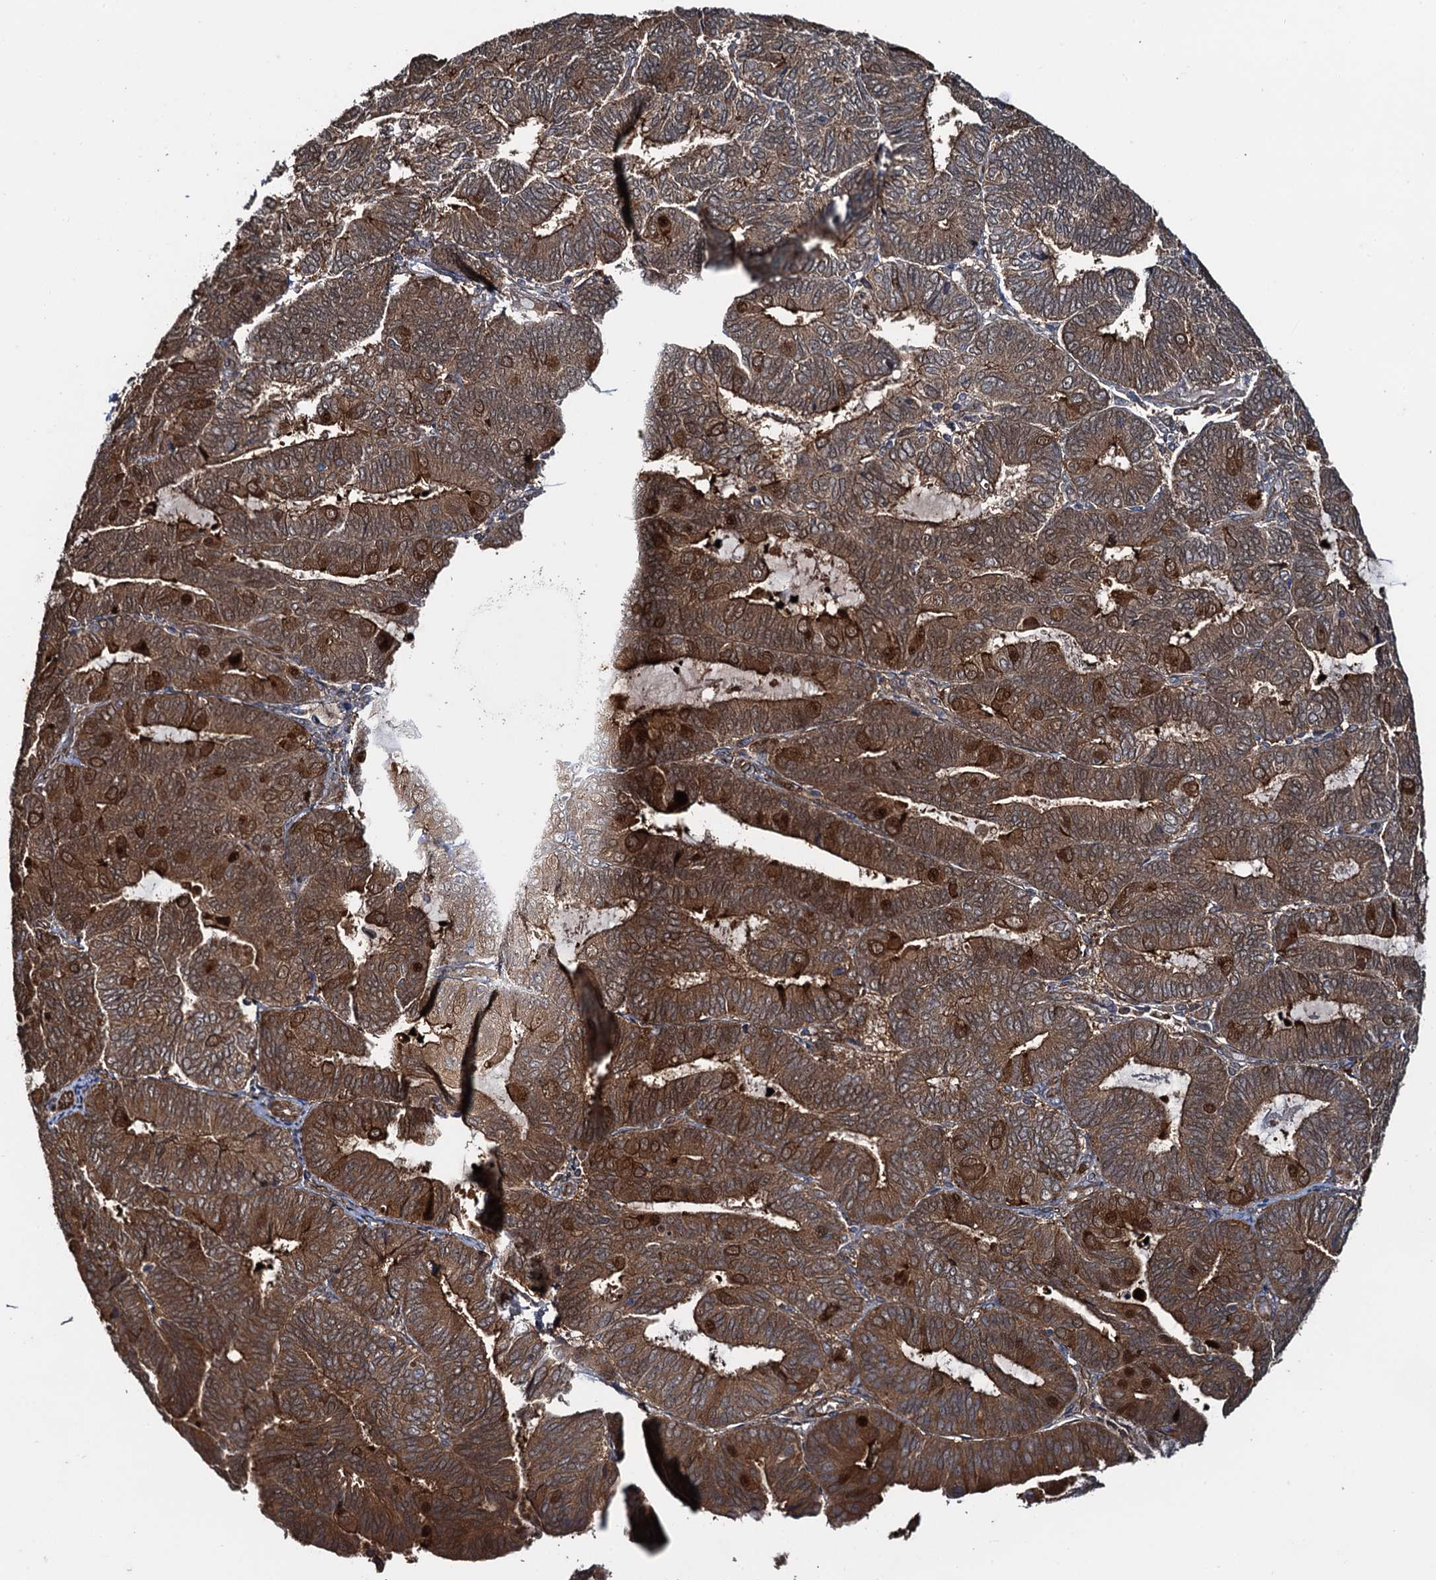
{"staining": {"intensity": "moderate", "quantity": ">75%", "location": "cytoplasmic/membranous"}, "tissue": "endometrial cancer", "cell_type": "Tumor cells", "image_type": "cancer", "snomed": [{"axis": "morphology", "description": "Adenocarcinoma, NOS"}, {"axis": "topography", "description": "Endometrium"}], "caption": "Immunohistochemical staining of endometrial adenocarcinoma reveals moderate cytoplasmic/membranous protein expression in about >75% of tumor cells.", "gene": "RHOBTB1", "patient": {"sex": "female", "age": 81}}